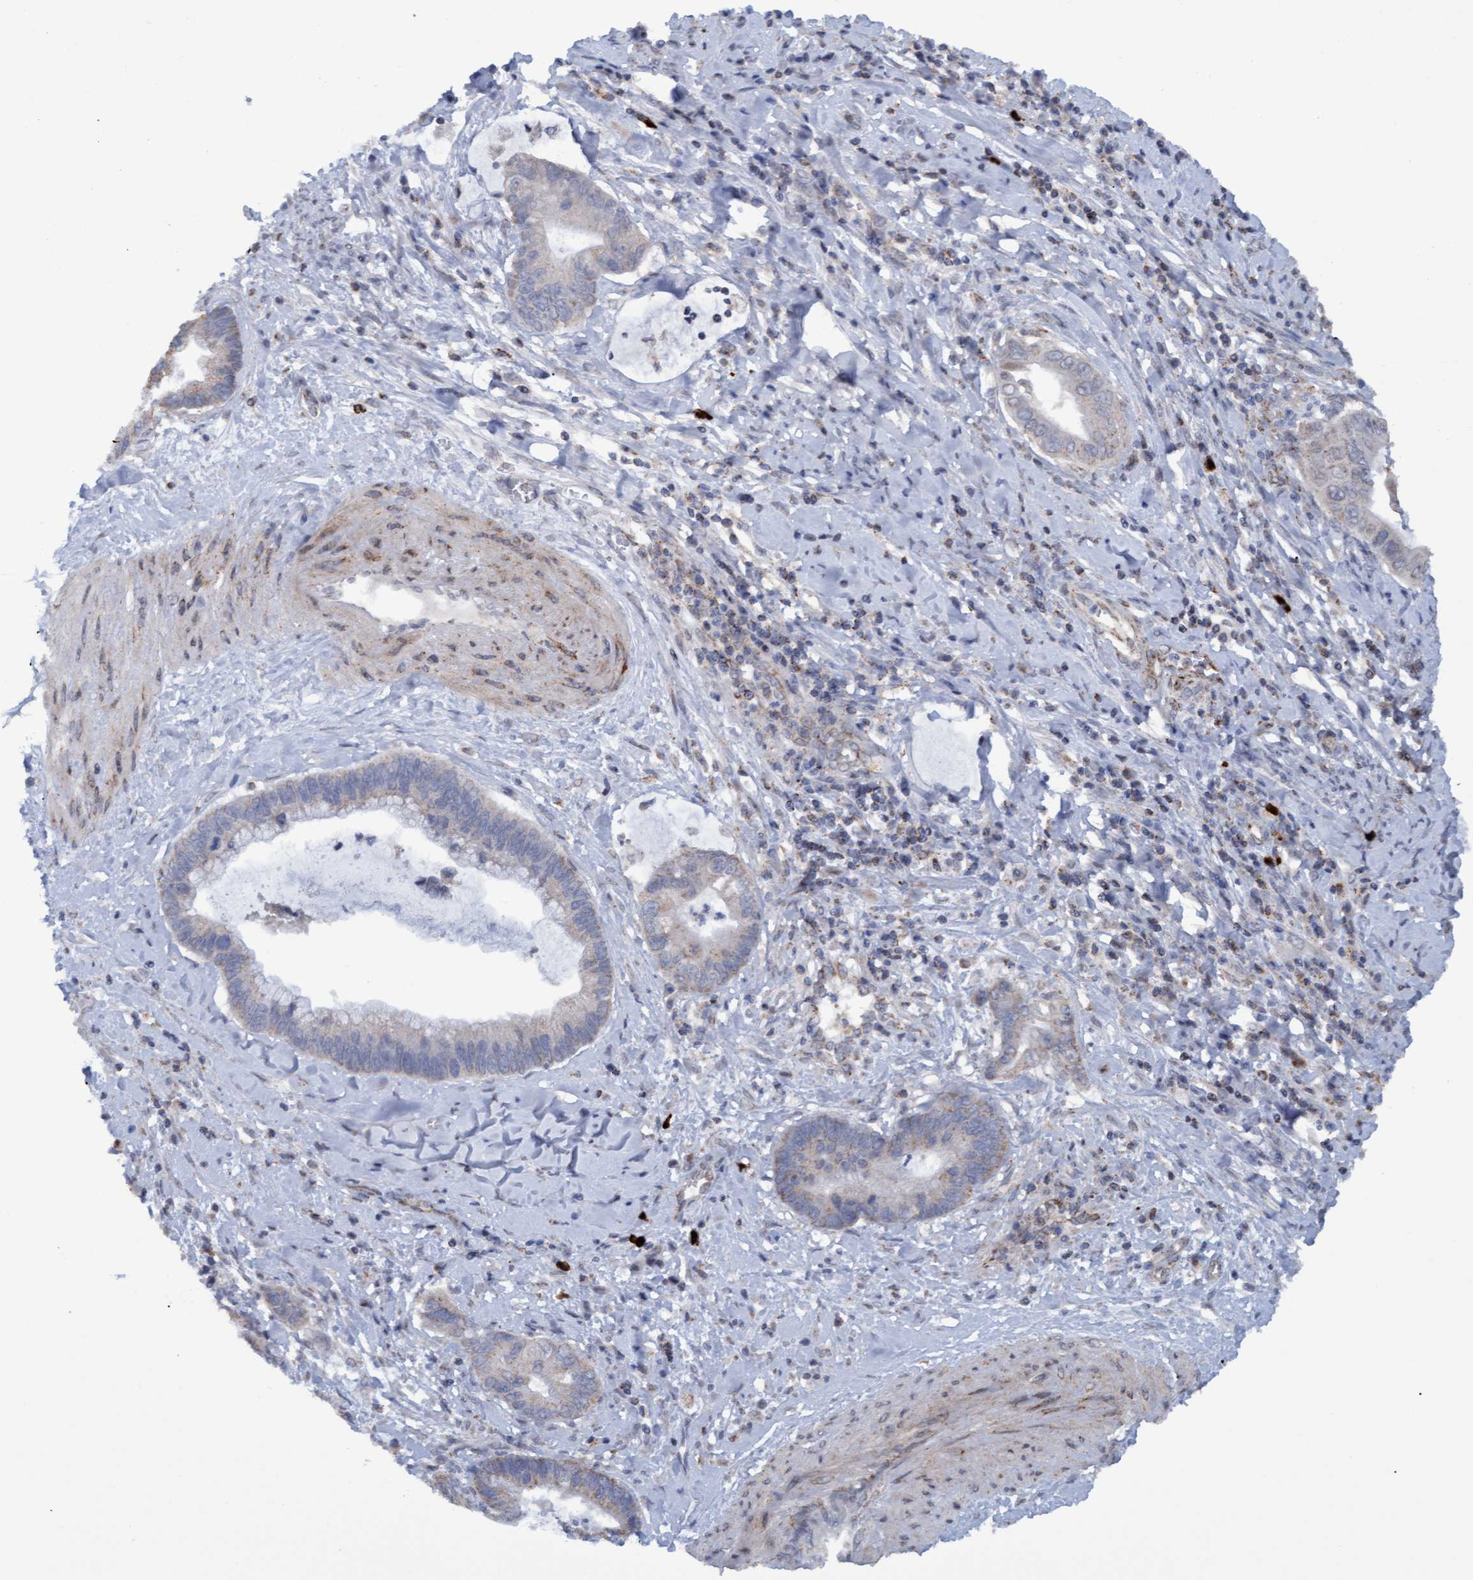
{"staining": {"intensity": "negative", "quantity": "none", "location": "none"}, "tissue": "cervical cancer", "cell_type": "Tumor cells", "image_type": "cancer", "snomed": [{"axis": "morphology", "description": "Adenocarcinoma, NOS"}, {"axis": "topography", "description": "Cervix"}], "caption": "DAB immunohistochemical staining of human cervical cancer exhibits no significant staining in tumor cells.", "gene": "MGLL", "patient": {"sex": "female", "age": 44}}